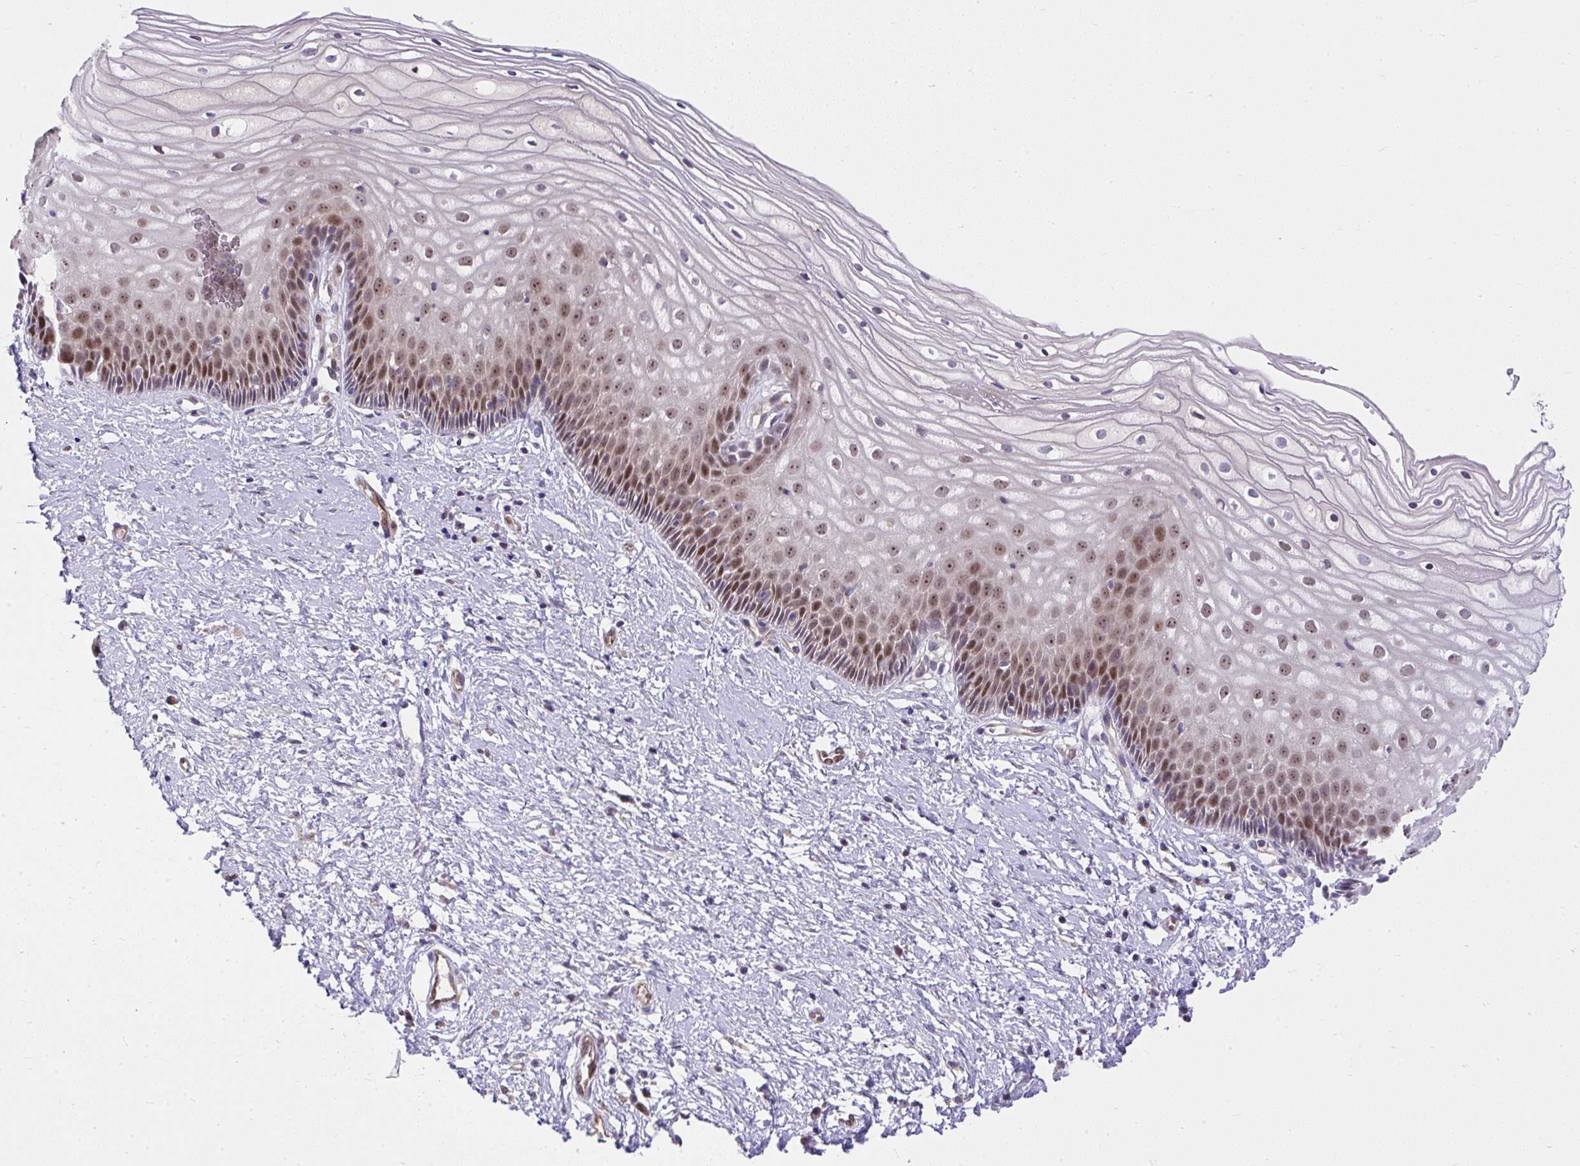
{"staining": {"intensity": "negative", "quantity": "none", "location": "none"}, "tissue": "cervix", "cell_type": "Glandular cells", "image_type": "normal", "snomed": [{"axis": "morphology", "description": "Normal tissue, NOS"}, {"axis": "topography", "description": "Cervix"}], "caption": "Immunohistochemical staining of unremarkable cervix displays no significant positivity in glandular cells.", "gene": "CHIA", "patient": {"sex": "female", "age": 36}}